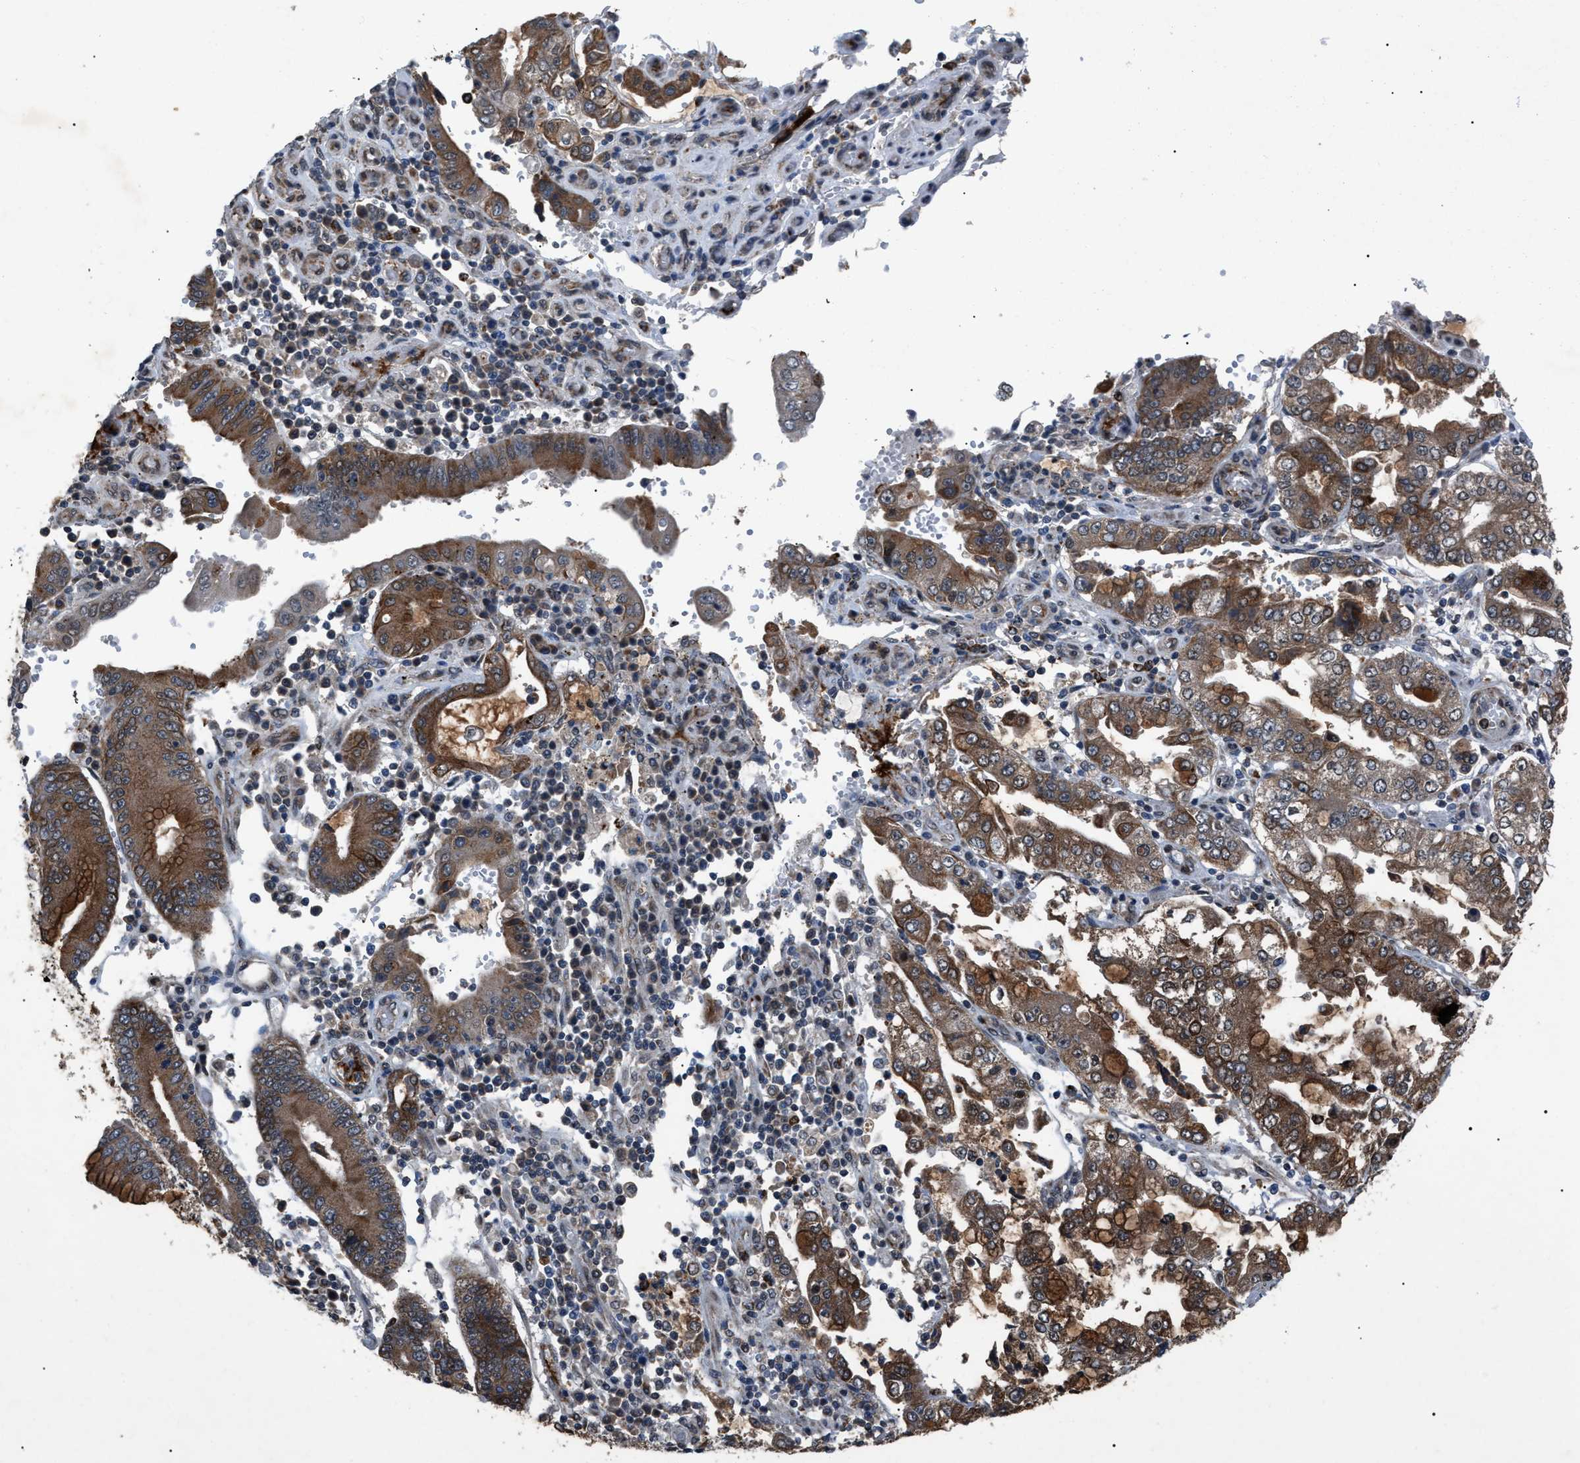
{"staining": {"intensity": "strong", "quantity": ">75%", "location": "cytoplasmic/membranous"}, "tissue": "stomach cancer", "cell_type": "Tumor cells", "image_type": "cancer", "snomed": [{"axis": "morphology", "description": "Adenocarcinoma, NOS"}, {"axis": "topography", "description": "Stomach"}], "caption": "IHC photomicrograph of neoplastic tissue: human stomach cancer stained using immunohistochemistry exhibits high levels of strong protein expression localized specifically in the cytoplasmic/membranous of tumor cells, appearing as a cytoplasmic/membranous brown color.", "gene": "ZFAND2A", "patient": {"sex": "male", "age": 76}}